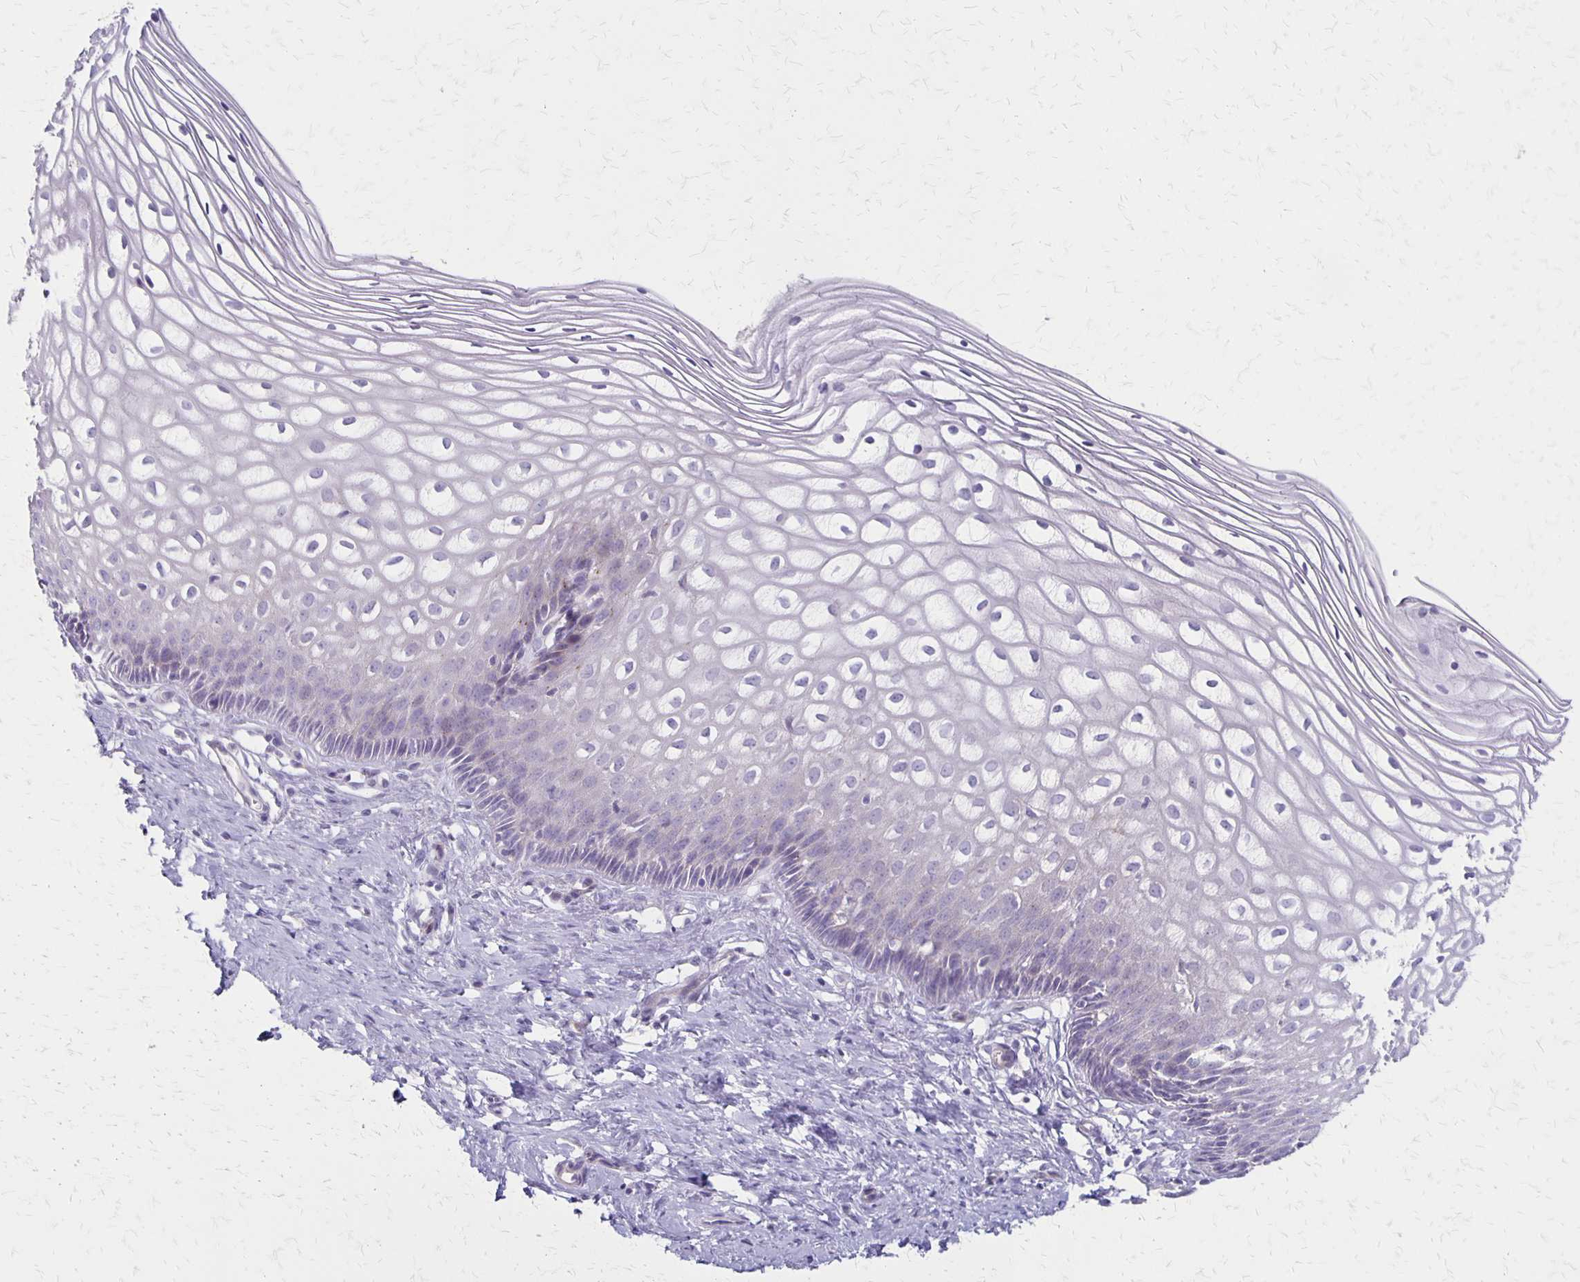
{"staining": {"intensity": "negative", "quantity": "none", "location": "none"}, "tissue": "cervix", "cell_type": "Glandular cells", "image_type": "normal", "snomed": [{"axis": "morphology", "description": "Normal tissue, NOS"}, {"axis": "topography", "description": "Cervix"}], "caption": "The micrograph displays no significant positivity in glandular cells of cervix. (Stains: DAB immunohistochemistry with hematoxylin counter stain, Microscopy: brightfield microscopy at high magnification).", "gene": "HOMER1", "patient": {"sex": "female", "age": 36}}